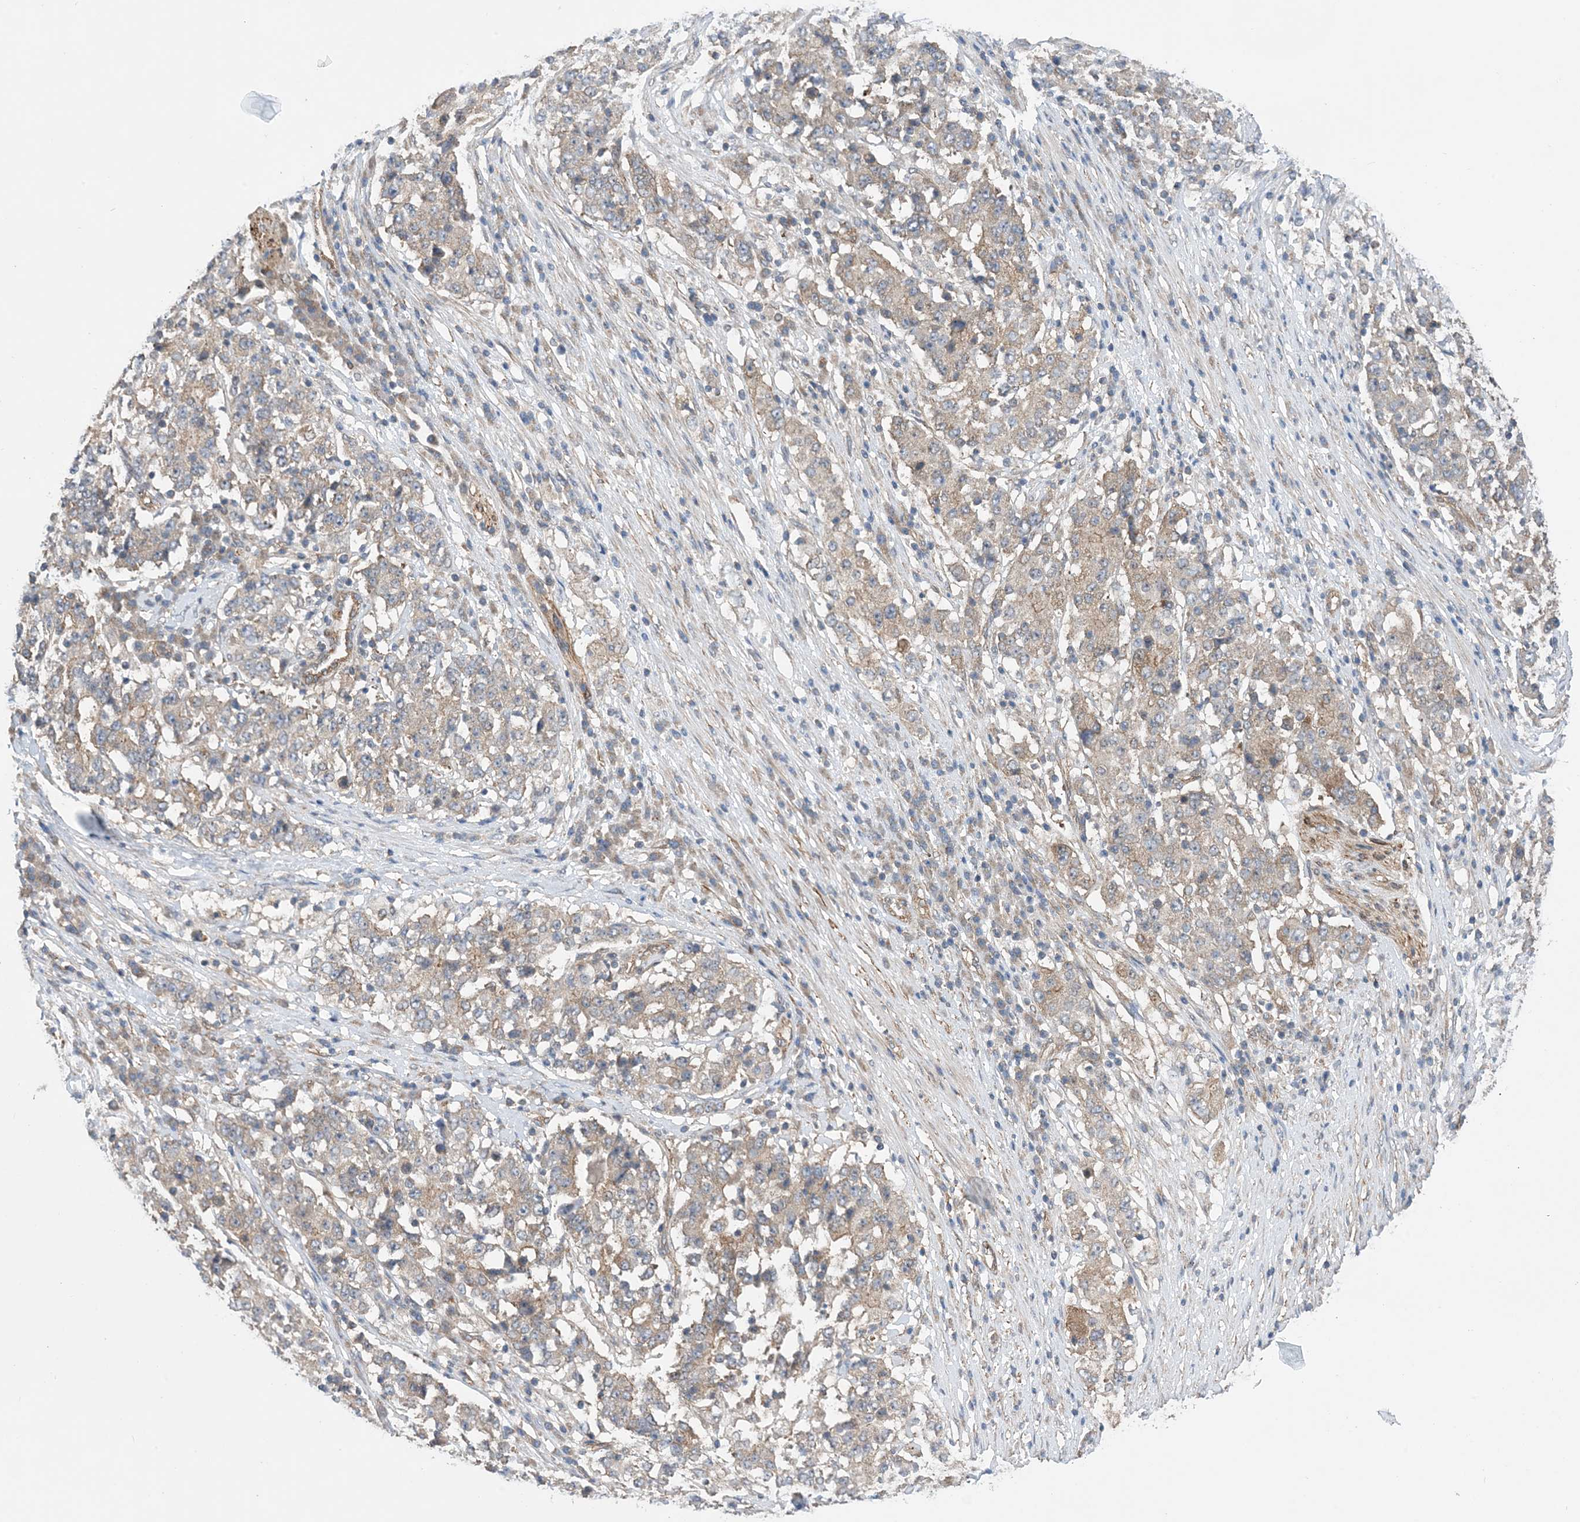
{"staining": {"intensity": "weak", "quantity": "25%-75%", "location": "cytoplasmic/membranous"}, "tissue": "stomach cancer", "cell_type": "Tumor cells", "image_type": "cancer", "snomed": [{"axis": "morphology", "description": "Adenocarcinoma, NOS"}, {"axis": "topography", "description": "Stomach"}], "caption": "This image displays IHC staining of adenocarcinoma (stomach), with low weak cytoplasmic/membranous positivity in about 25%-75% of tumor cells.", "gene": "EHBP1", "patient": {"sex": "male", "age": 59}}